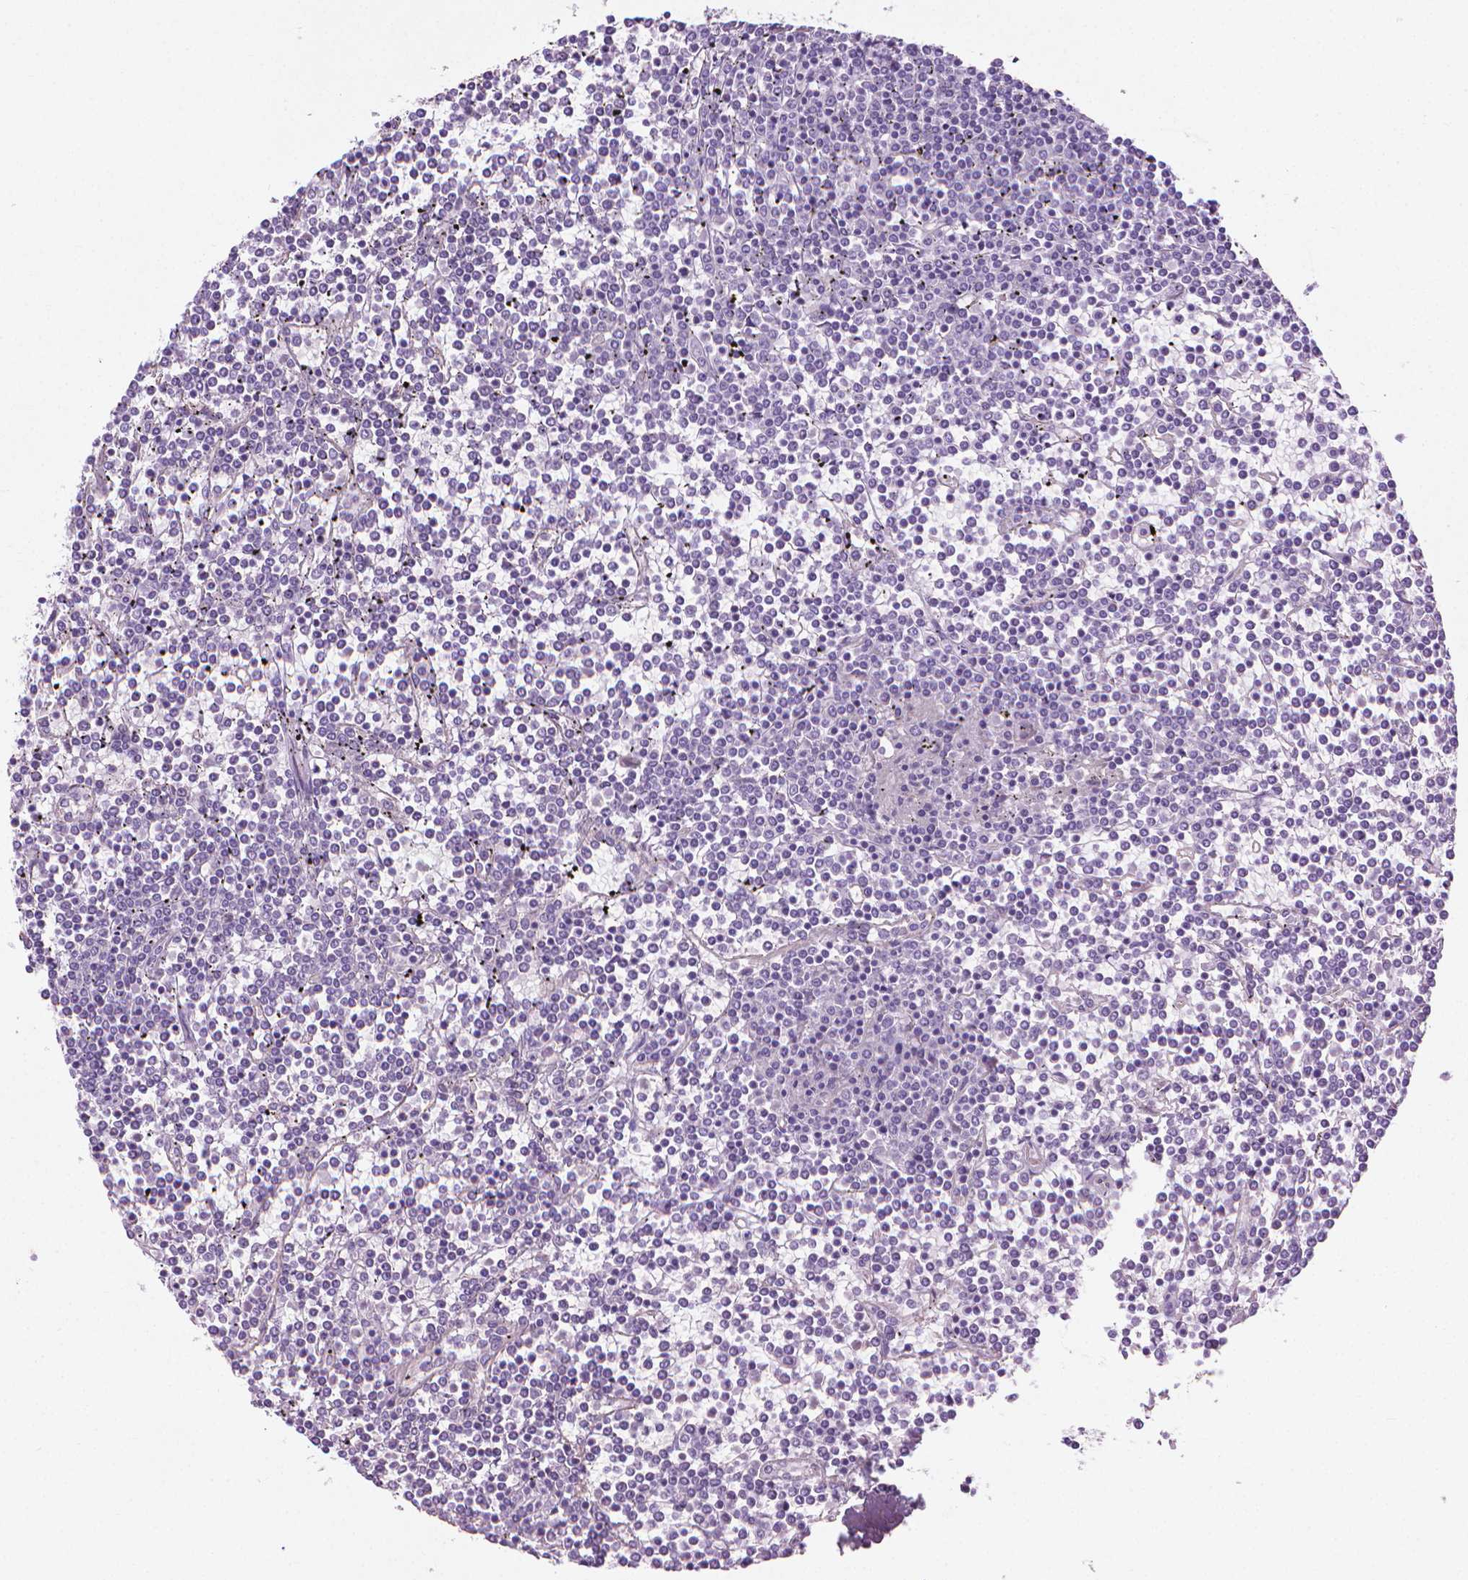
{"staining": {"intensity": "negative", "quantity": "none", "location": "none"}, "tissue": "lymphoma", "cell_type": "Tumor cells", "image_type": "cancer", "snomed": [{"axis": "morphology", "description": "Malignant lymphoma, non-Hodgkin's type, Low grade"}, {"axis": "topography", "description": "Spleen"}], "caption": "Immunohistochemical staining of malignant lymphoma, non-Hodgkin's type (low-grade) shows no significant expression in tumor cells.", "gene": "KRT73", "patient": {"sex": "female", "age": 19}}